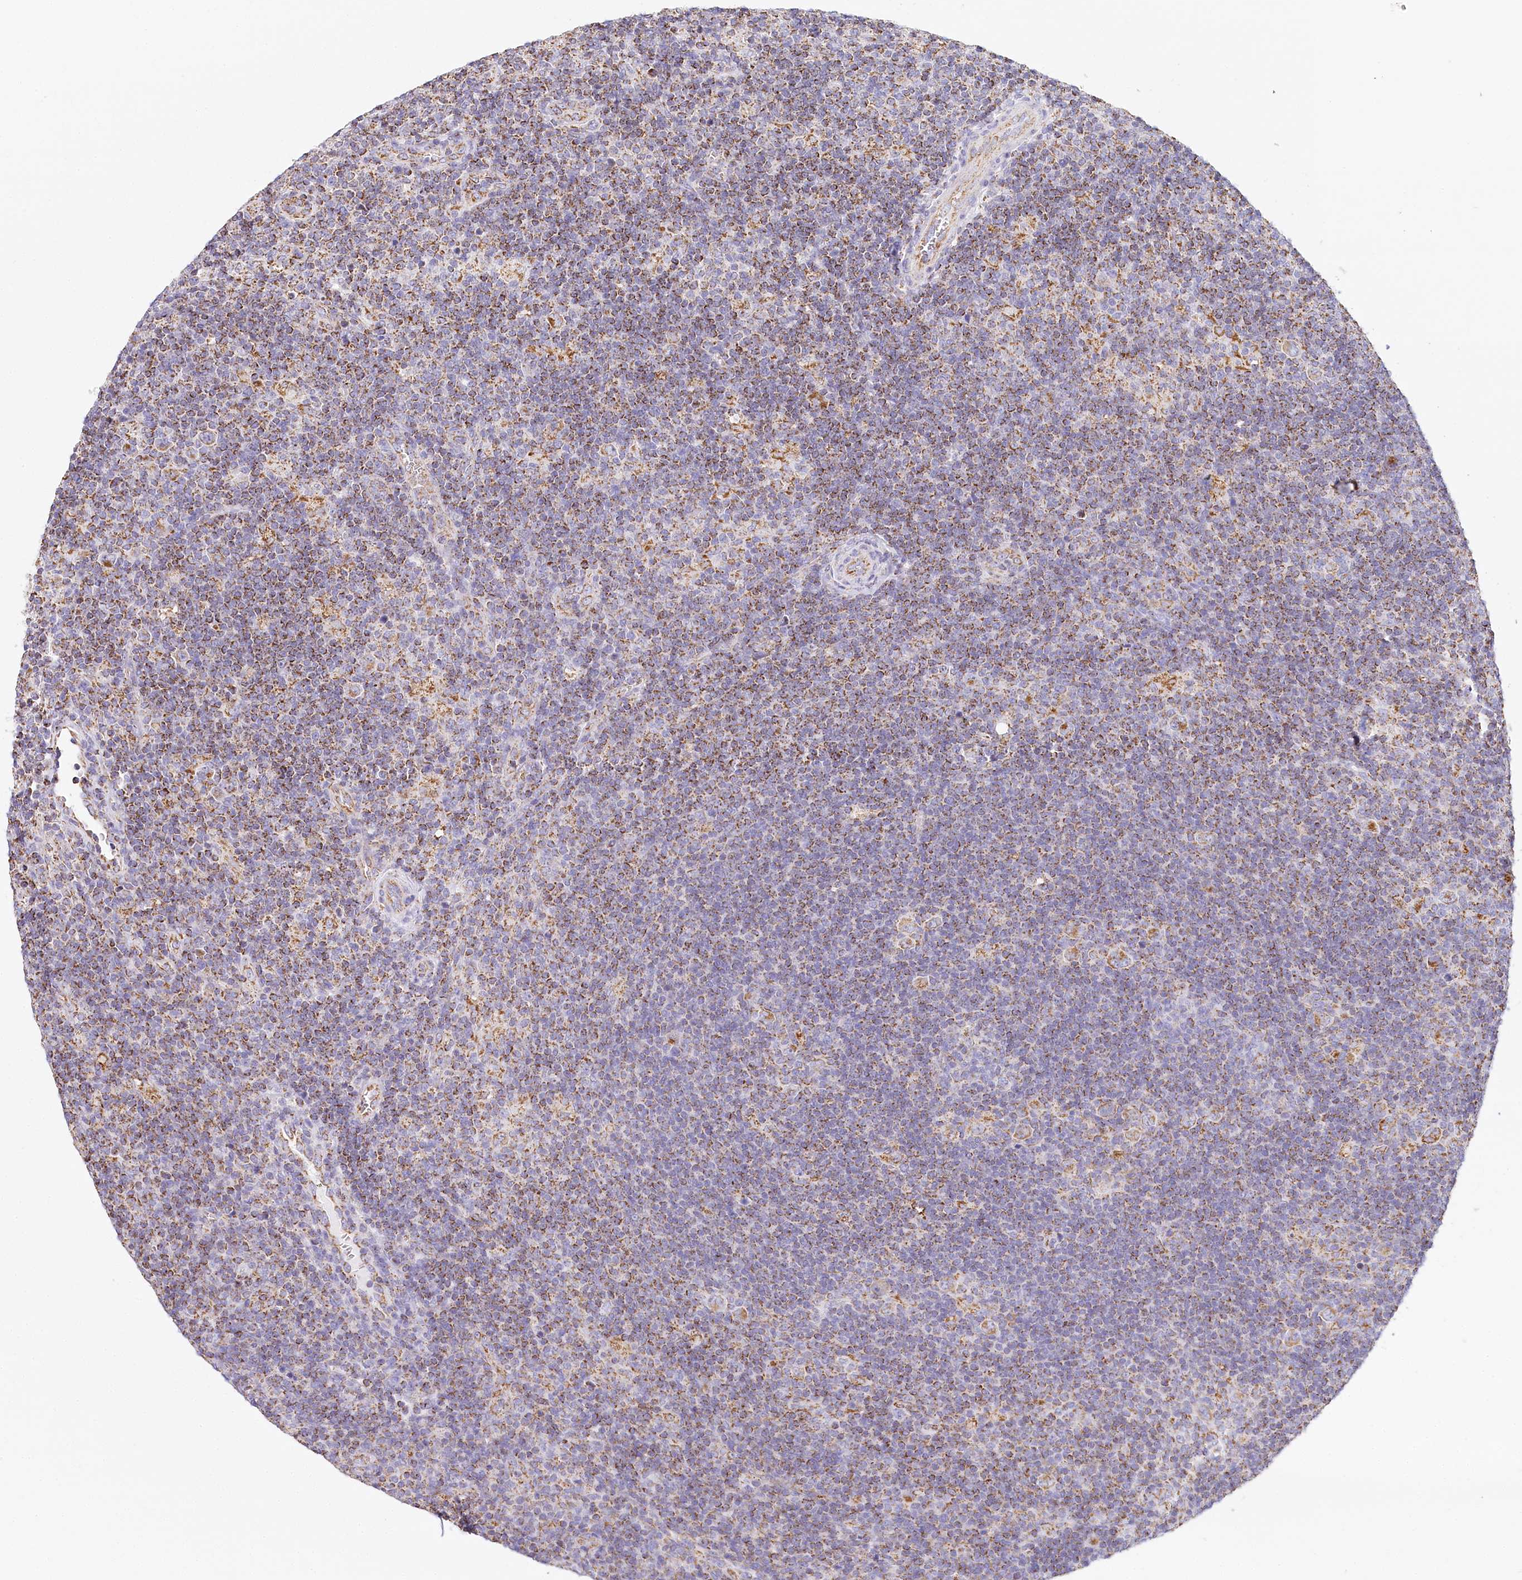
{"staining": {"intensity": "moderate", "quantity": ">75%", "location": "cytoplasmic/membranous"}, "tissue": "lymphoma", "cell_type": "Tumor cells", "image_type": "cancer", "snomed": [{"axis": "morphology", "description": "Hodgkin's disease, NOS"}, {"axis": "topography", "description": "Lymph node"}], "caption": "Immunohistochemistry (IHC) image of neoplastic tissue: human Hodgkin's disease stained using IHC demonstrates medium levels of moderate protein expression localized specifically in the cytoplasmic/membranous of tumor cells, appearing as a cytoplasmic/membranous brown color.", "gene": "LSS", "patient": {"sex": "female", "age": 57}}